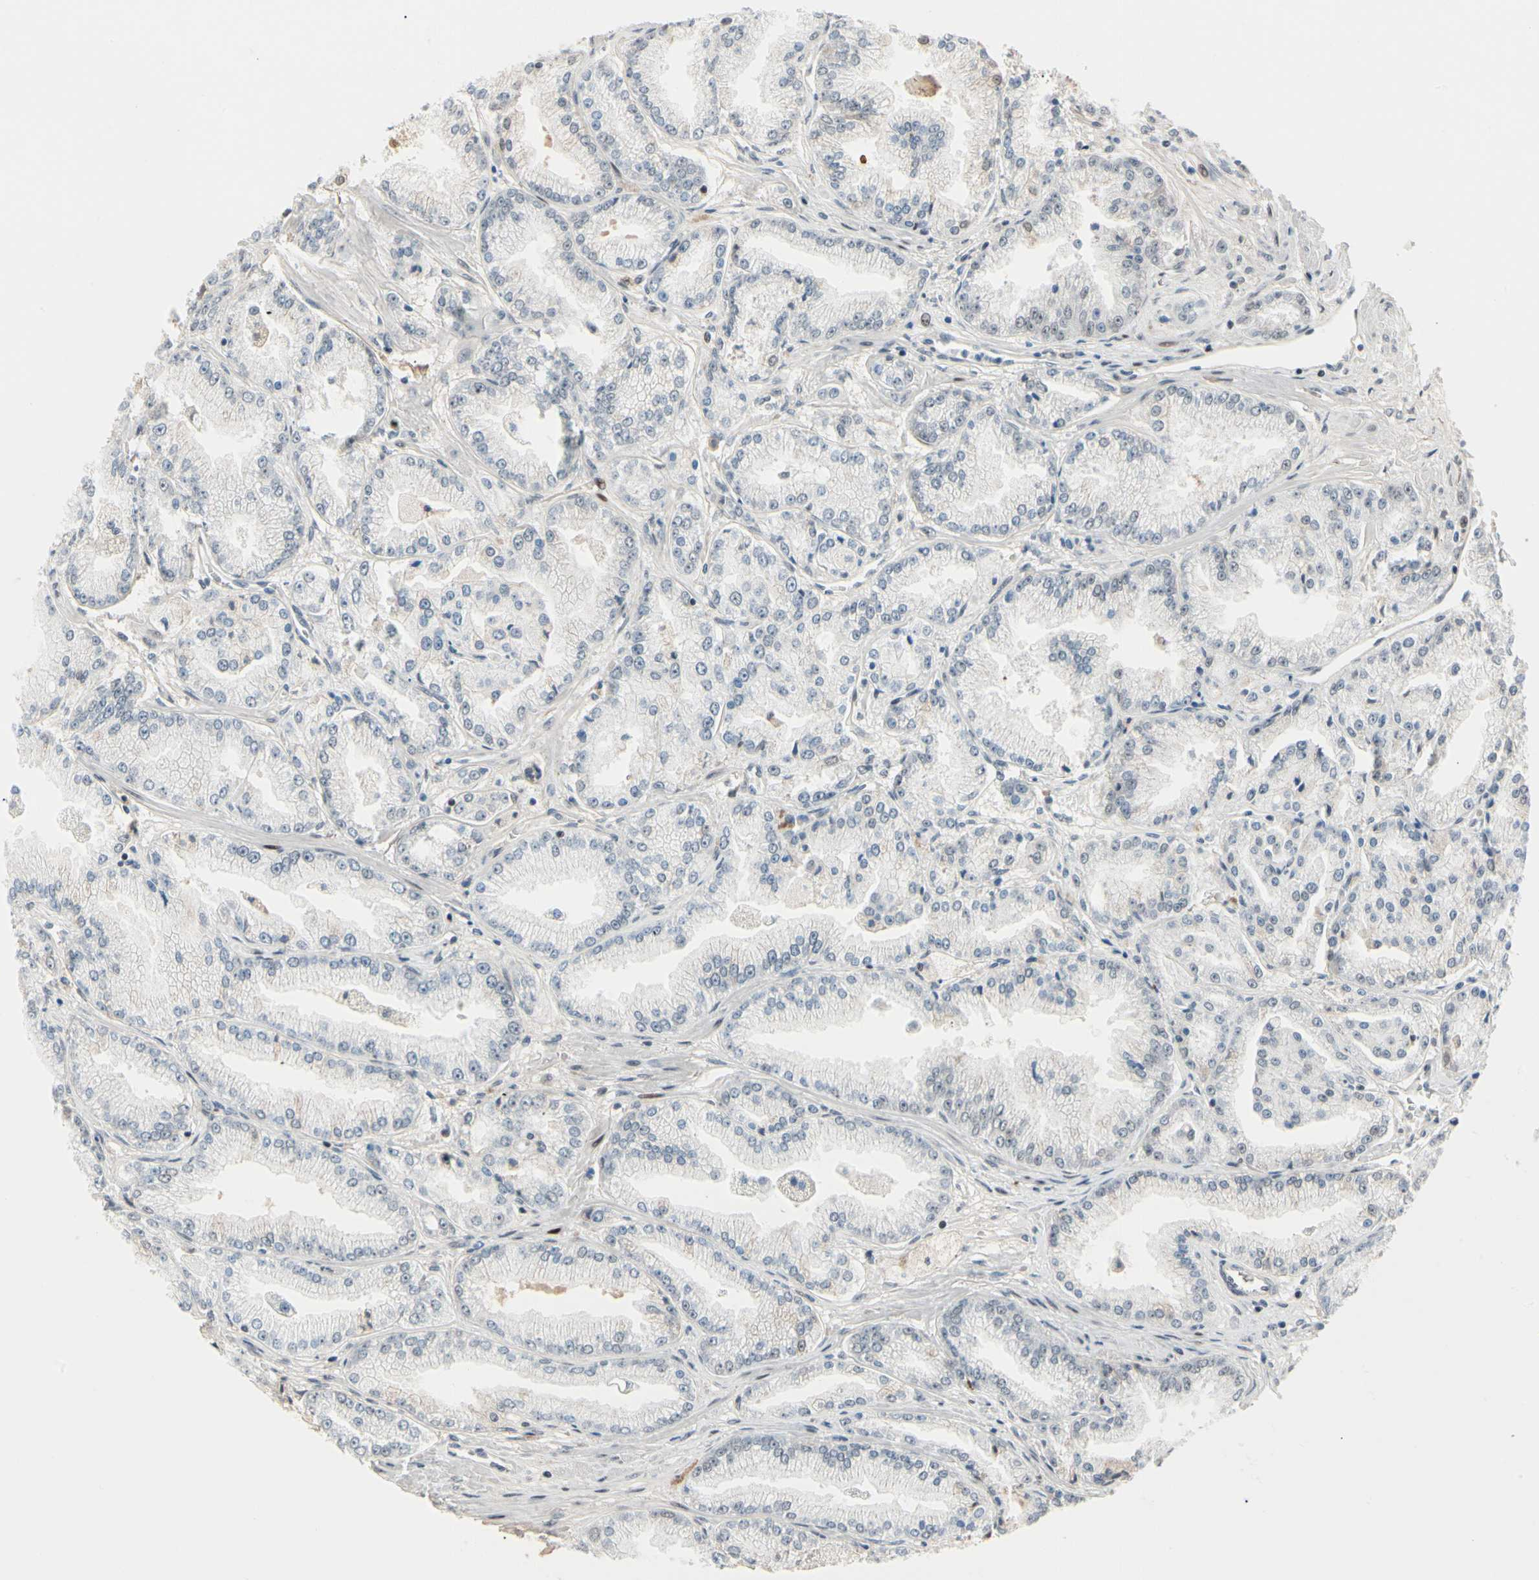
{"staining": {"intensity": "negative", "quantity": "none", "location": "none"}, "tissue": "prostate cancer", "cell_type": "Tumor cells", "image_type": "cancer", "snomed": [{"axis": "morphology", "description": "Adenocarcinoma, High grade"}, {"axis": "topography", "description": "Prostate"}], "caption": "Tumor cells show no significant protein positivity in prostate cancer (adenocarcinoma (high-grade)).", "gene": "FOXO3", "patient": {"sex": "male", "age": 61}}